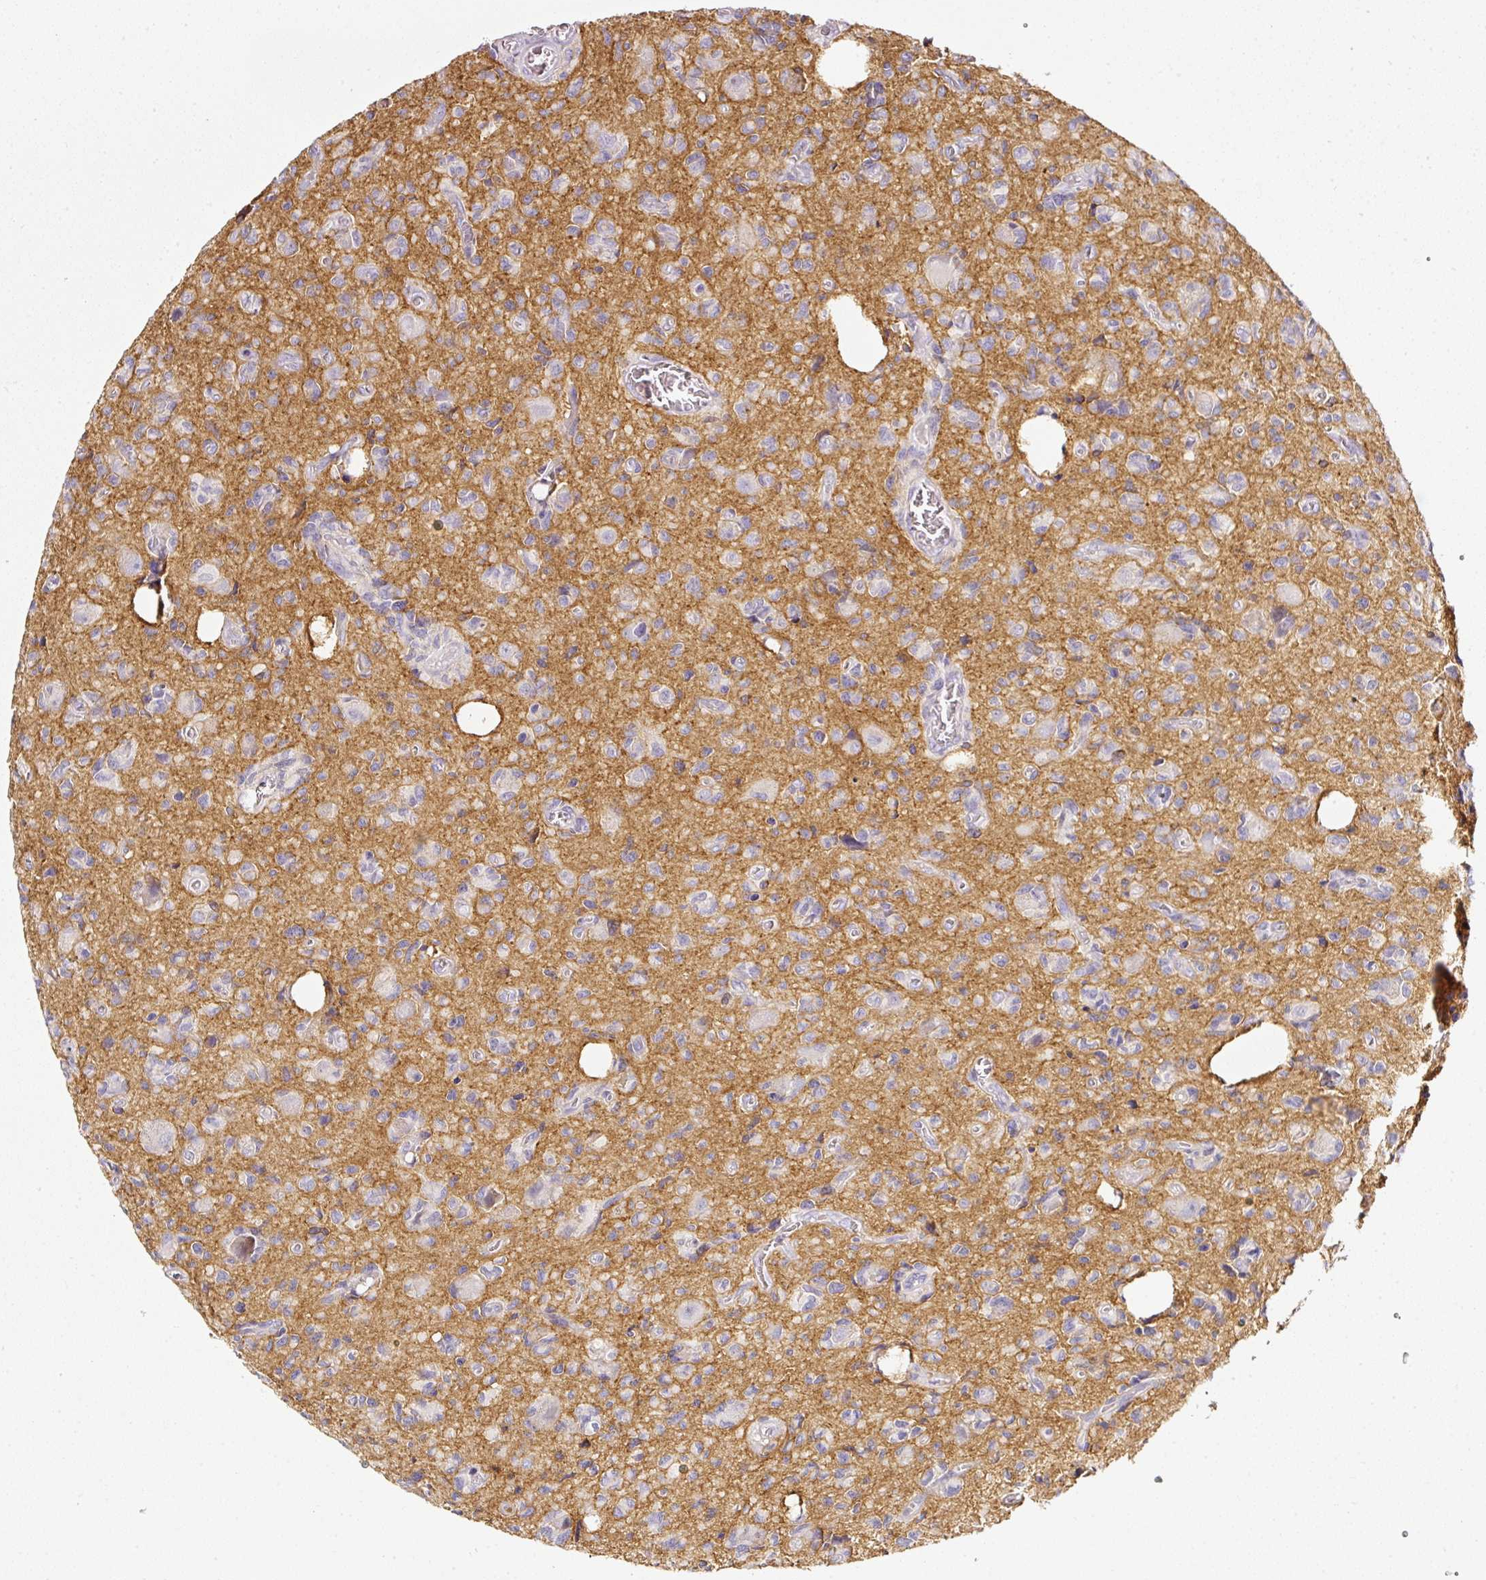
{"staining": {"intensity": "negative", "quantity": "none", "location": "none"}, "tissue": "glioma", "cell_type": "Tumor cells", "image_type": "cancer", "snomed": [{"axis": "morphology", "description": "Glioma, malignant, High grade"}, {"axis": "topography", "description": "Brain"}], "caption": "Immunohistochemical staining of glioma exhibits no significant staining in tumor cells.", "gene": "CD47", "patient": {"sex": "male", "age": 76}}